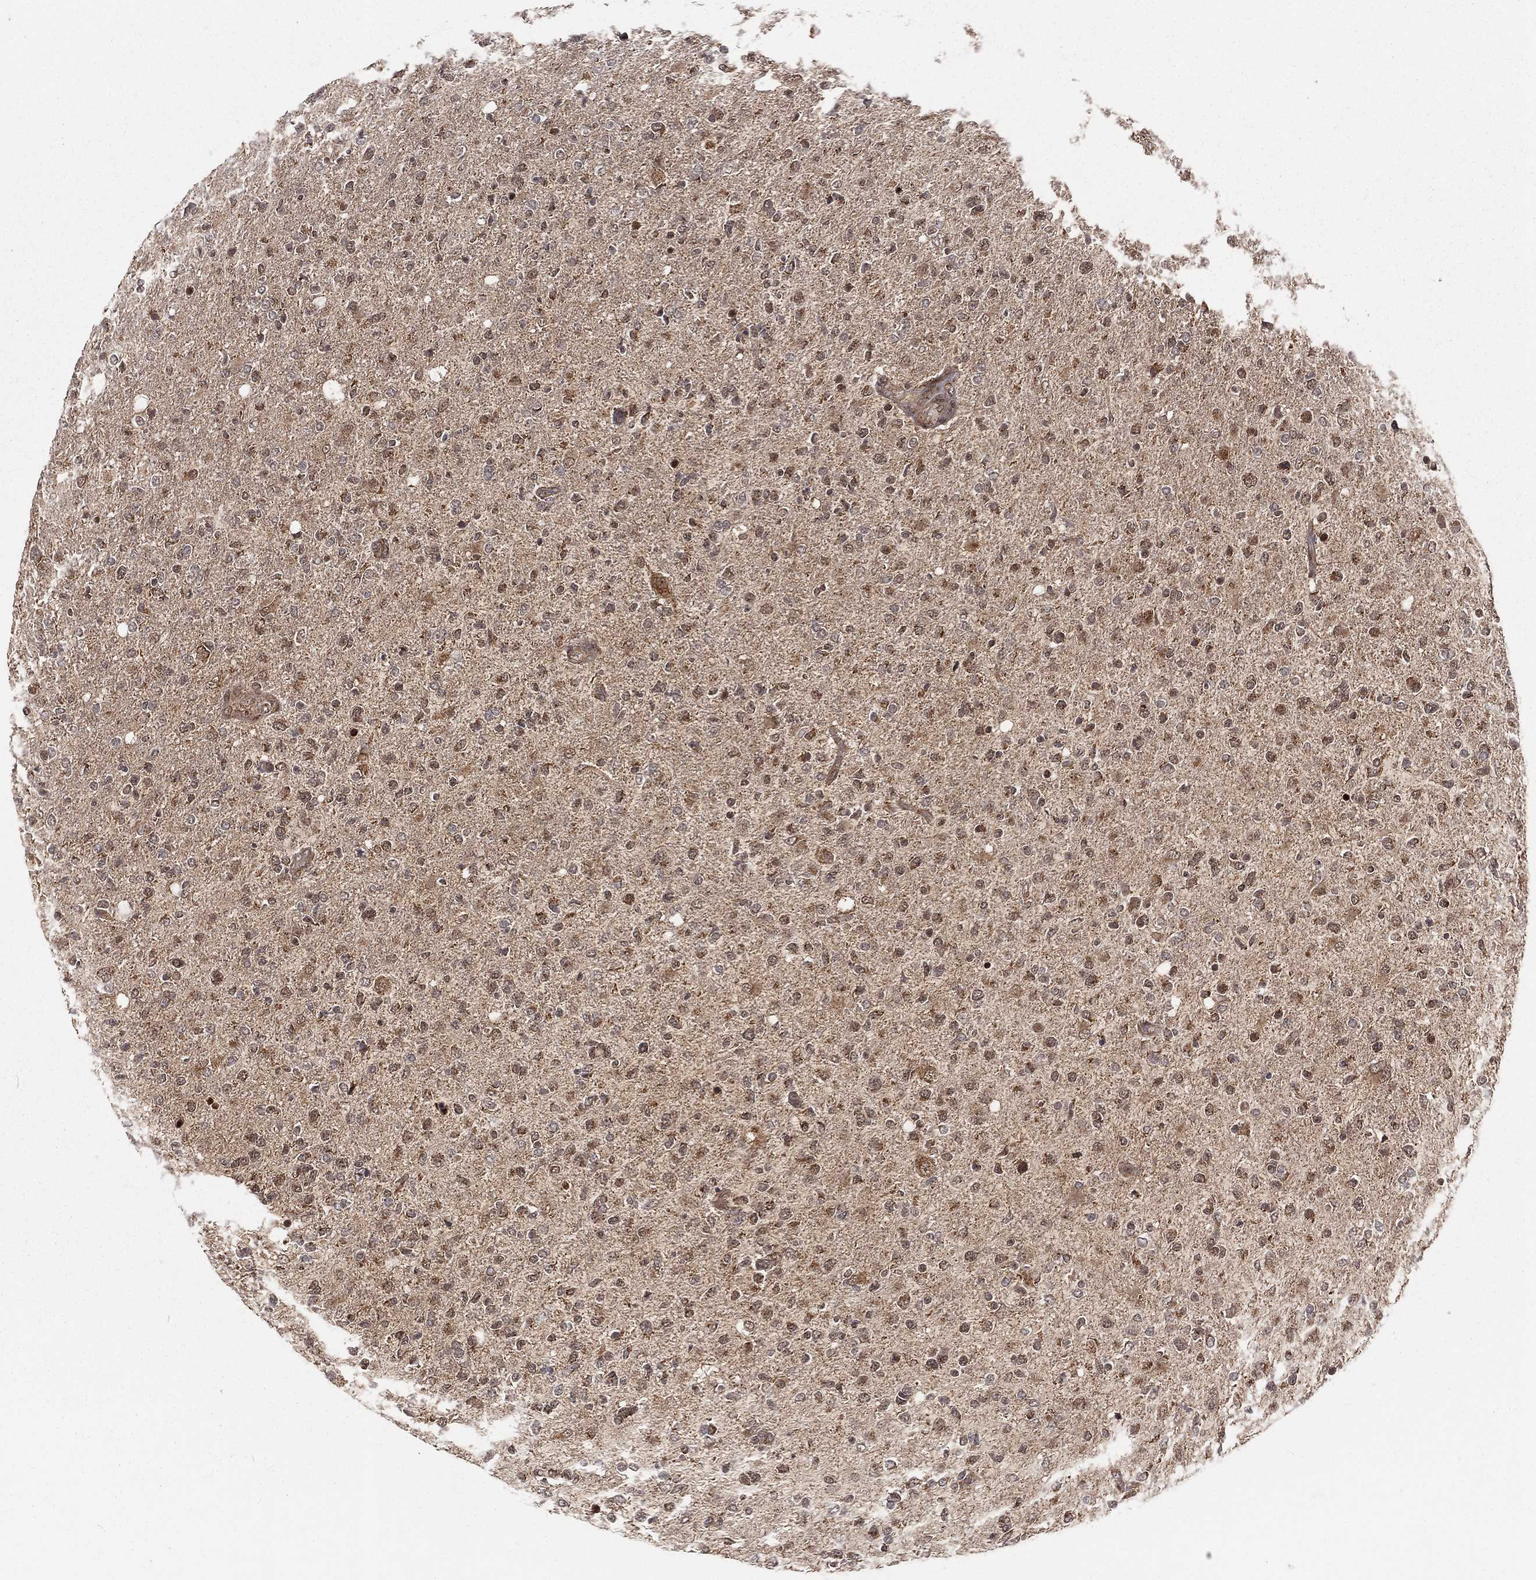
{"staining": {"intensity": "moderate", "quantity": "<25%", "location": "cytoplasmic/membranous"}, "tissue": "glioma", "cell_type": "Tumor cells", "image_type": "cancer", "snomed": [{"axis": "morphology", "description": "Glioma, malignant, High grade"}, {"axis": "topography", "description": "Cerebral cortex"}], "caption": "Protein staining by immunohistochemistry reveals moderate cytoplasmic/membranous expression in approximately <25% of tumor cells in malignant glioma (high-grade).", "gene": "MDM2", "patient": {"sex": "male", "age": 70}}